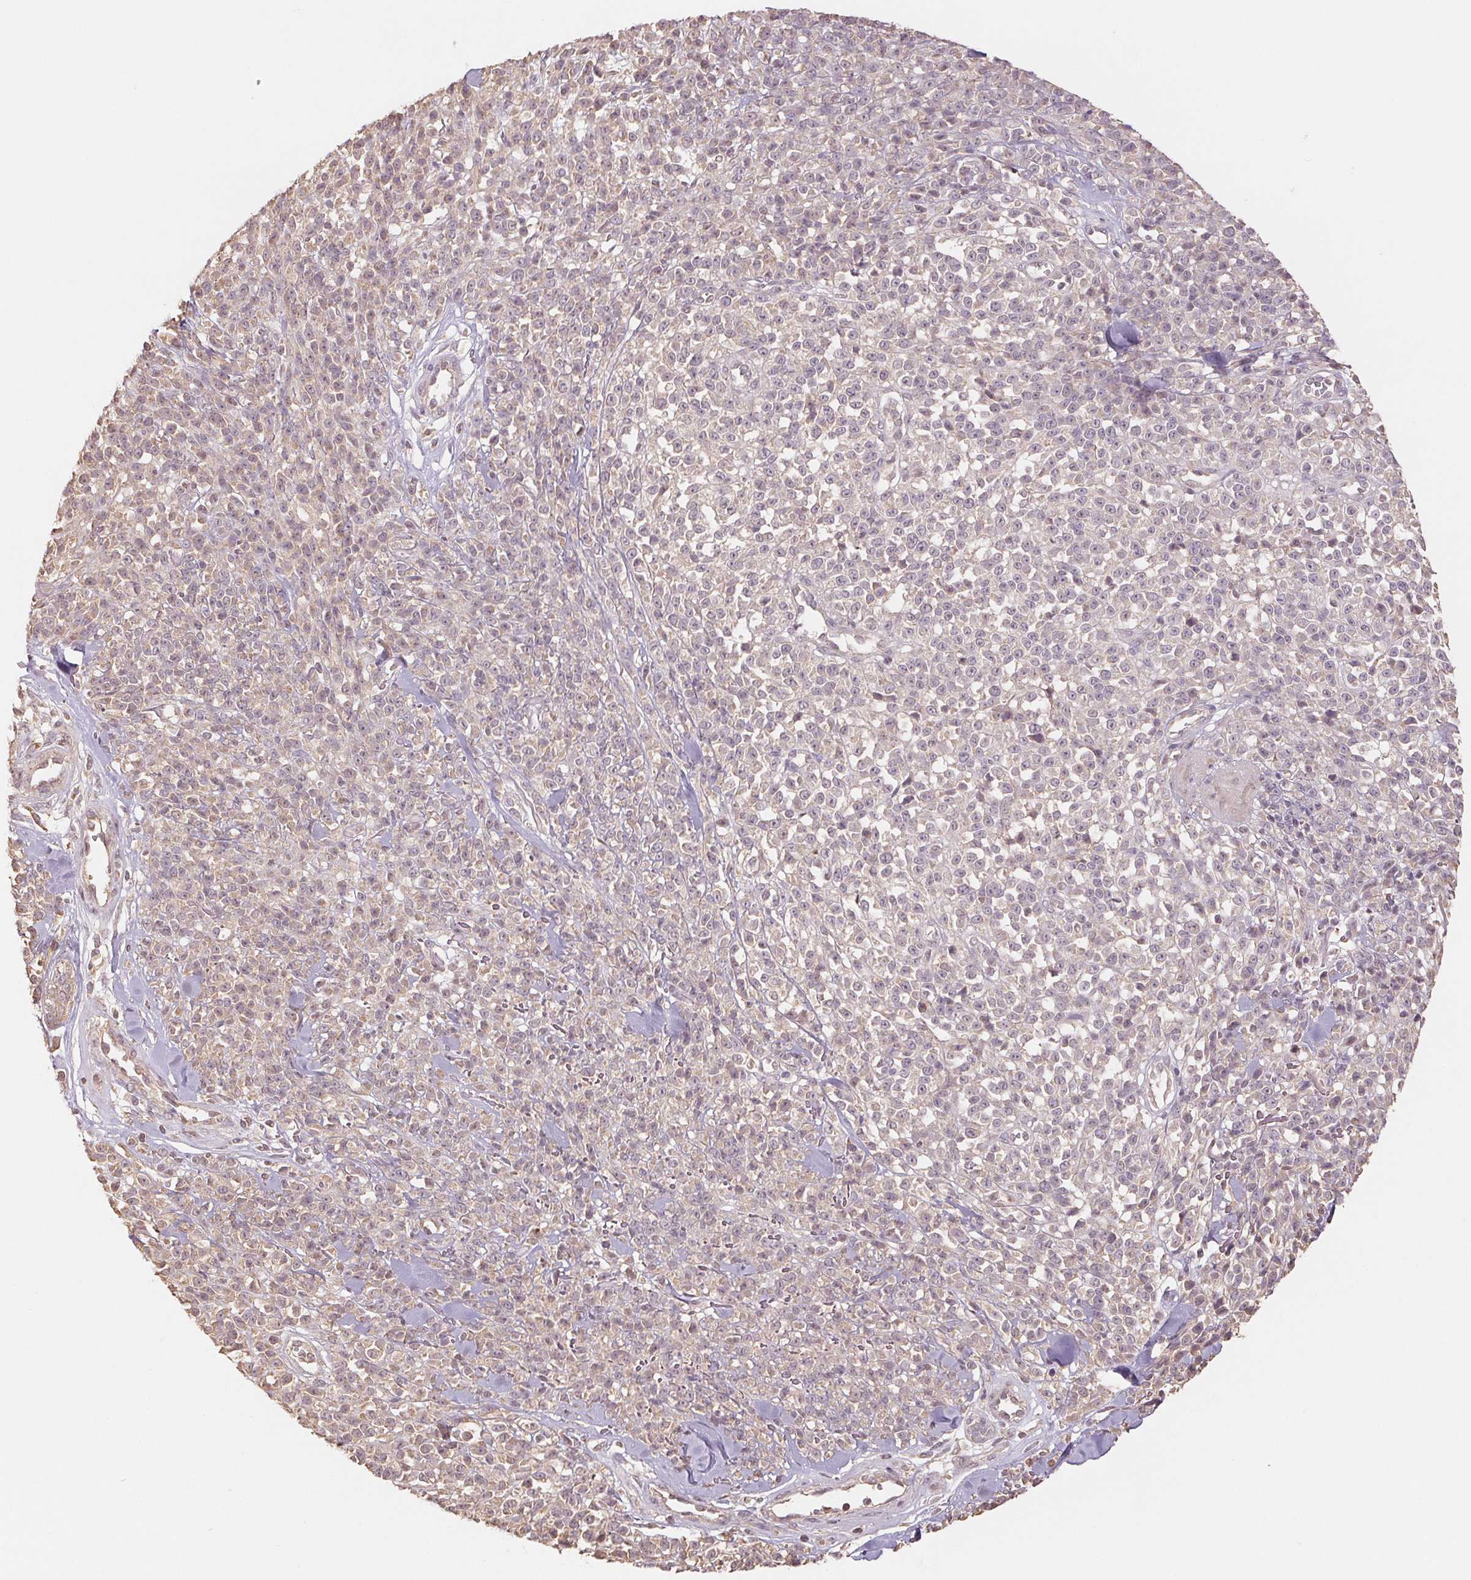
{"staining": {"intensity": "negative", "quantity": "none", "location": "none"}, "tissue": "melanoma", "cell_type": "Tumor cells", "image_type": "cancer", "snomed": [{"axis": "morphology", "description": "Malignant melanoma, NOS"}, {"axis": "topography", "description": "Skin"}, {"axis": "topography", "description": "Skin of trunk"}], "caption": "IHC of melanoma demonstrates no positivity in tumor cells.", "gene": "COX14", "patient": {"sex": "male", "age": 74}}